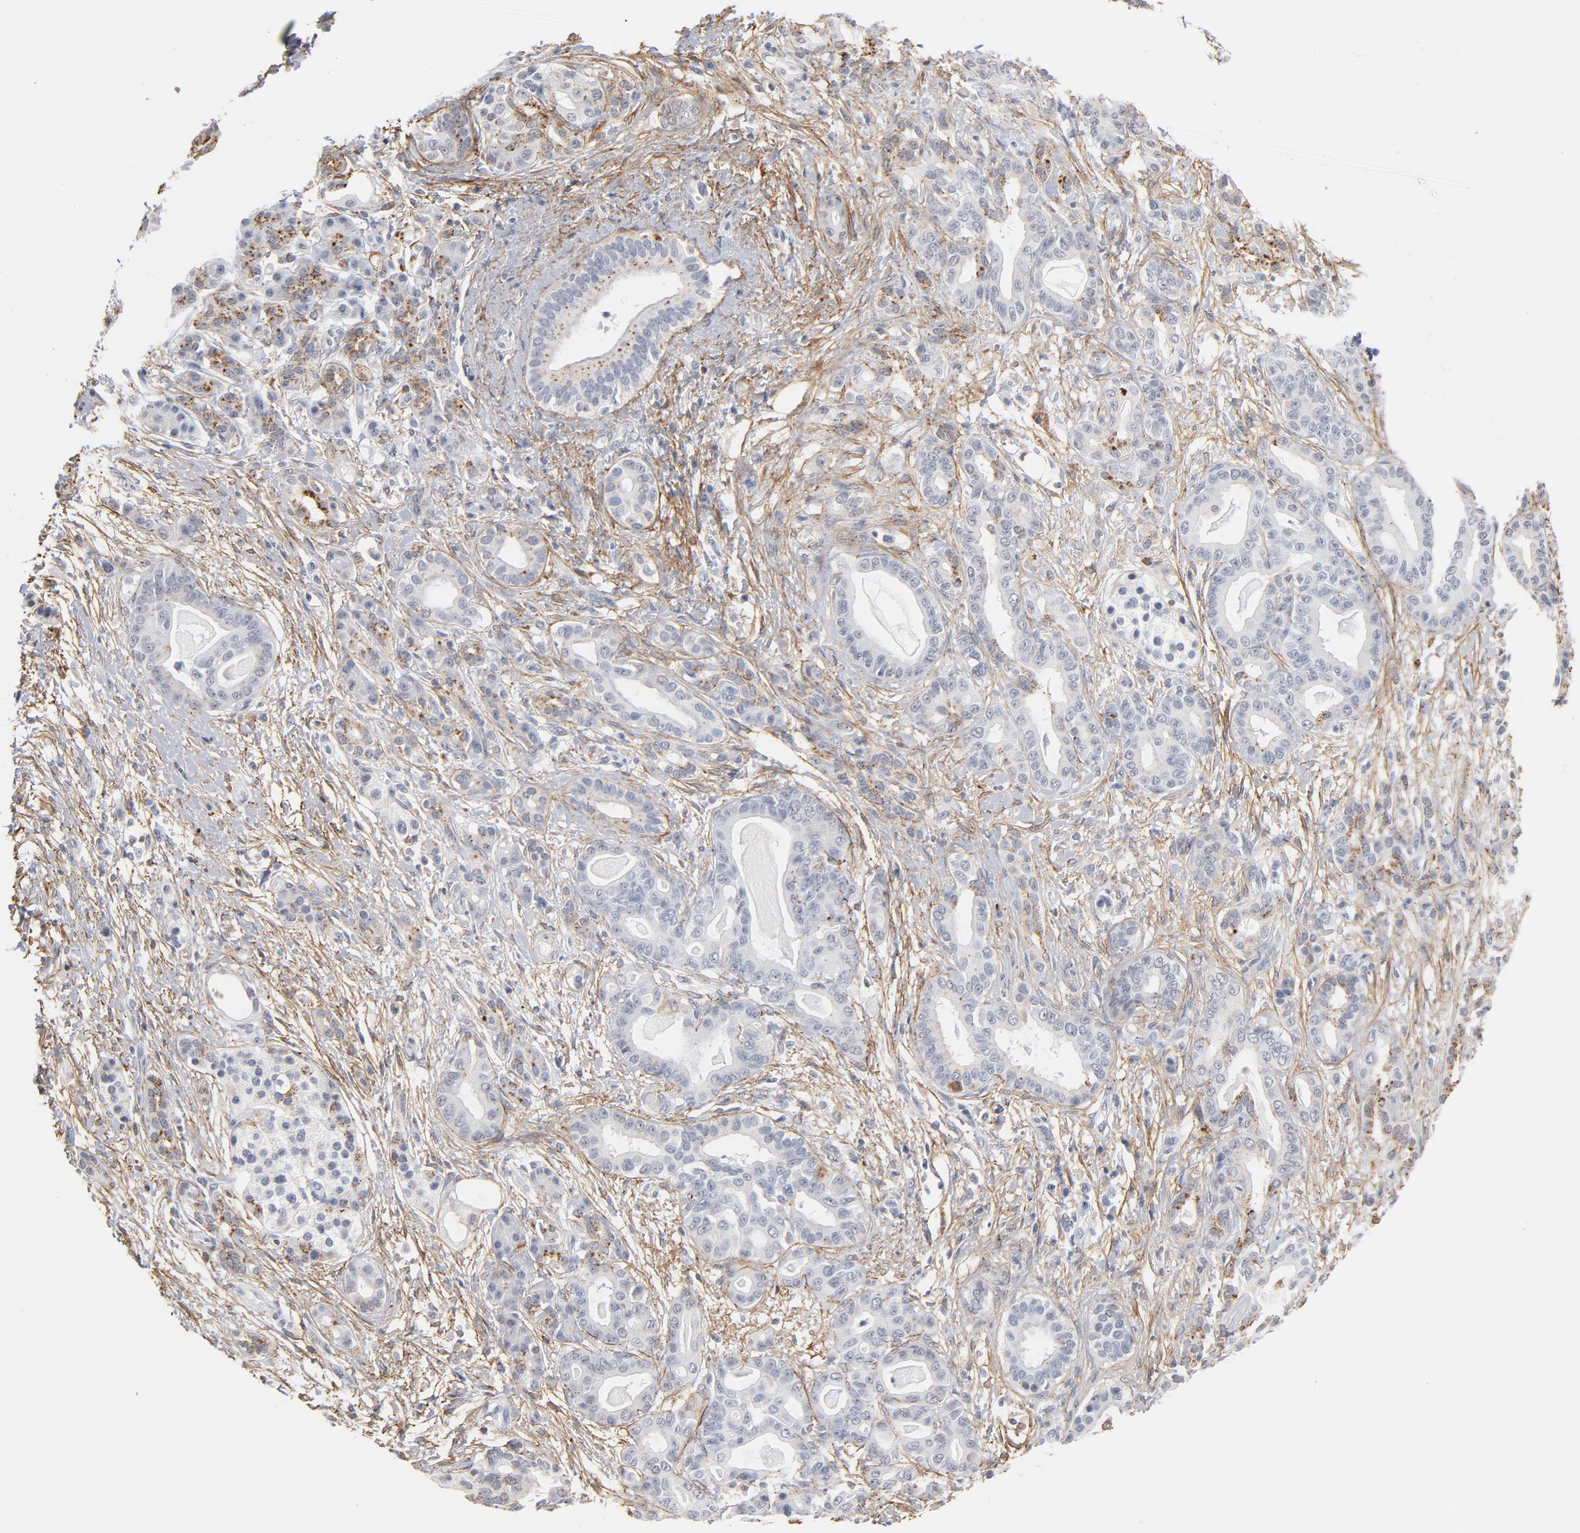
{"staining": {"intensity": "weak", "quantity": "<25%", "location": "cytoplasmic/membranous"}, "tissue": "pancreatic cancer", "cell_type": "Tumor cells", "image_type": "cancer", "snomed": [{"axis": "morphology", "description": "Adenocarcinoma, NOS"}, {"axis": "topography", "description": "Pancreas"}], "caption": "Human pancreatic adenocarcinoma stained for a protein using immunohistochemistry reveals no expression in tumor cells.", "gene": "LTBP2", "patient": {"sex": "male", "age": 63}}